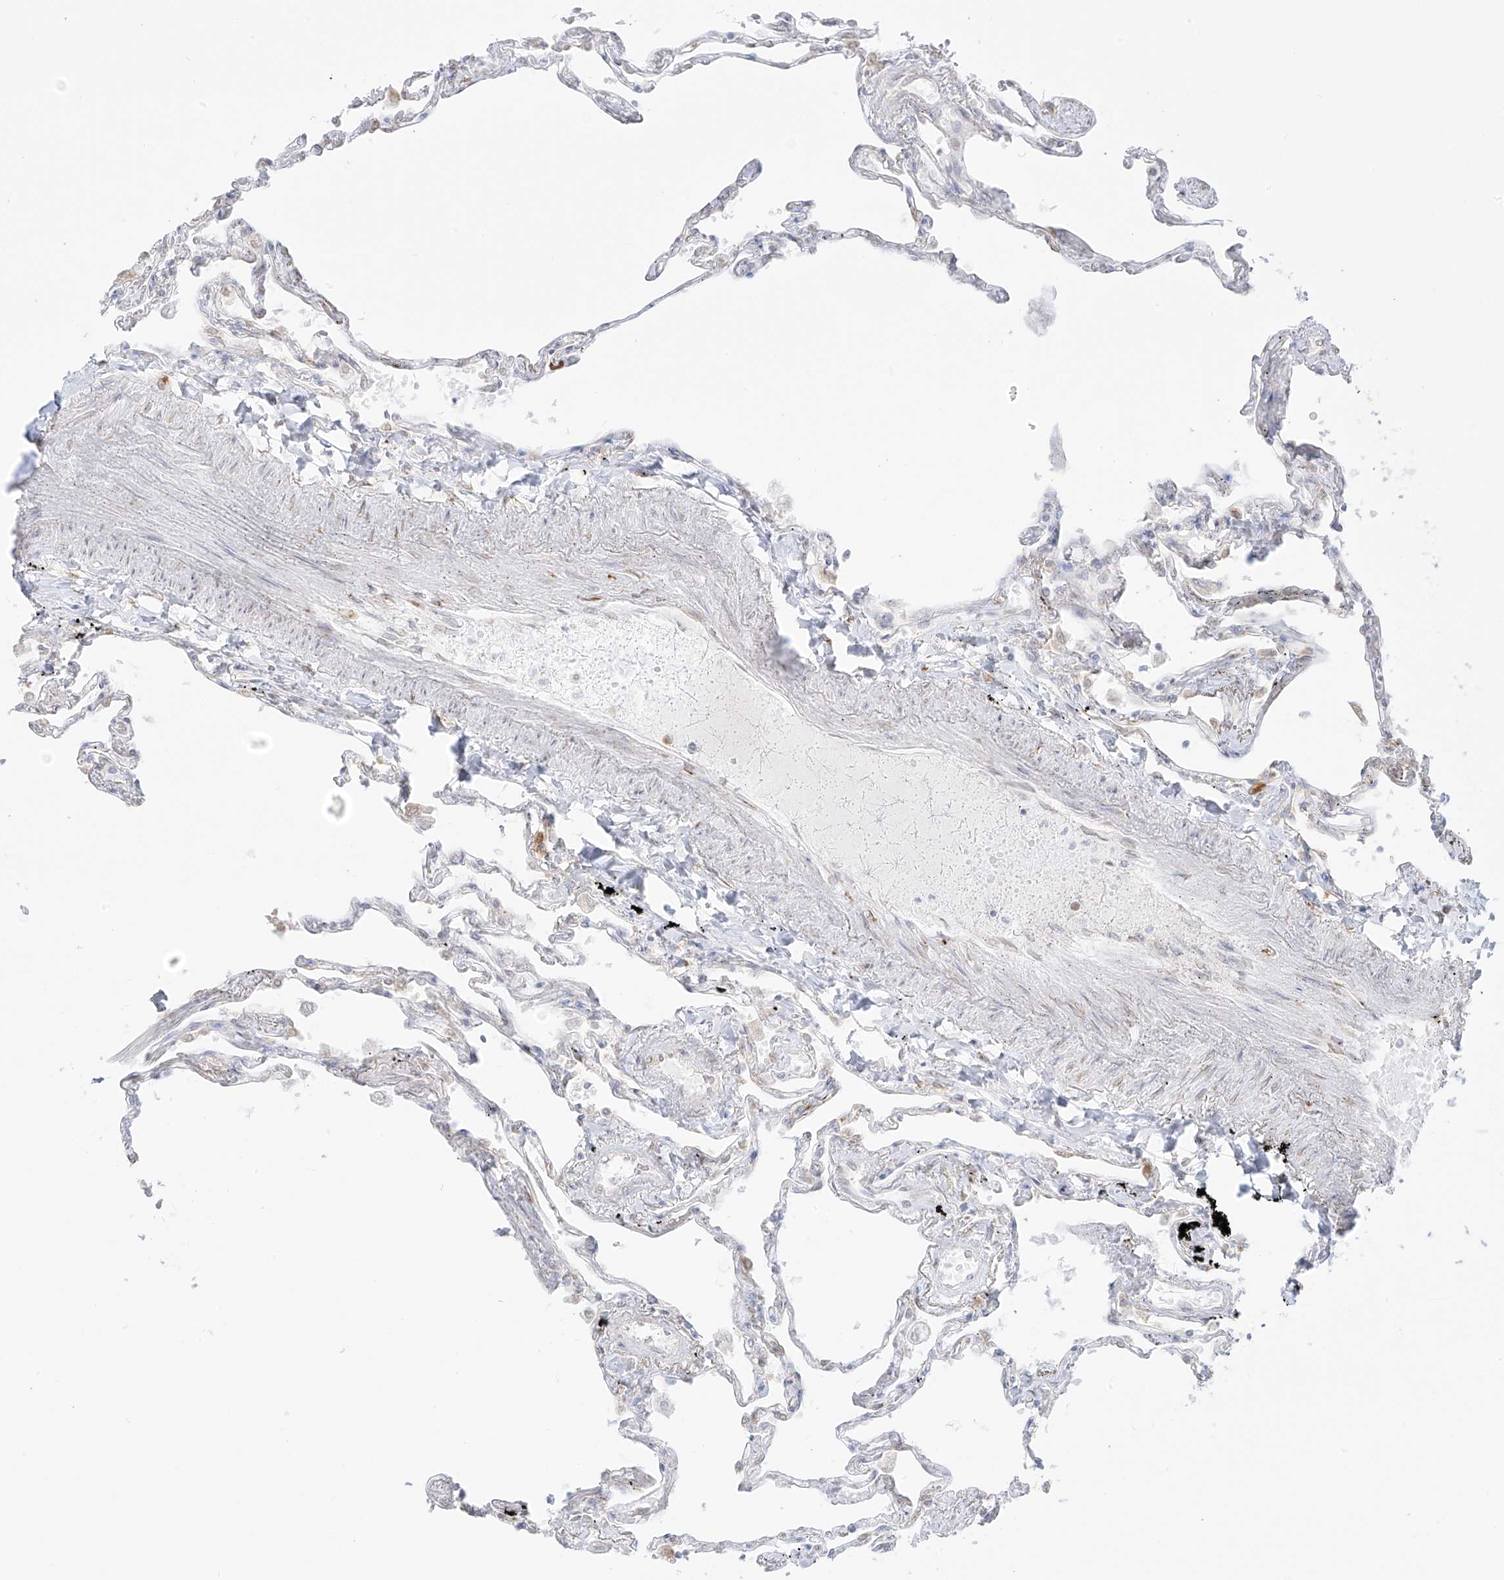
{"staining": {"intensity": "negative", "quantity": "none", "location": "none"}, "tissue": "lung", "cell_type": "Alveolar cells", "image_type": "normal", "snomed": [{"axis": "morphology", "description": "Normal tissue, NOS"}, {"axis": "topography", "description": "Lung"}], "caption": "Alveolar cells show no significant protein positivity in unremarkable lung.", "gene": "LRRC59", "patient": {"sex": "female", "age": 67}}